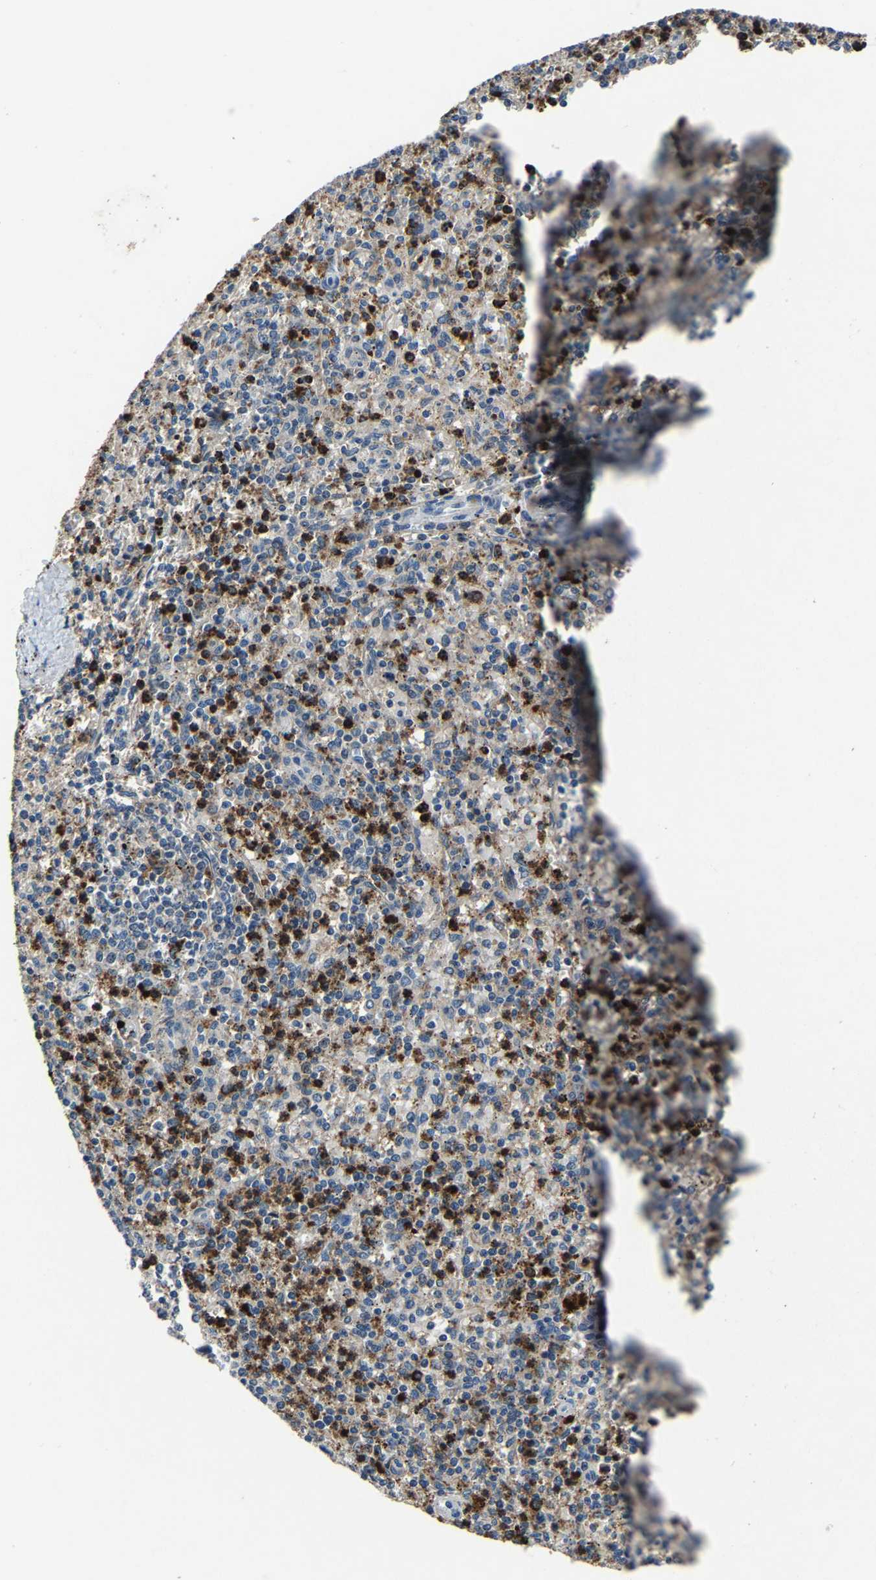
{"staining": {"intensity": "strong", "quantity": "25%-75%", "location": "cytoplasmic/membranous"}, "tissue": "spleen", "cell_type": "Cells in red pulp", "image_type": "normal", "snomed": [{"axis": "morphology", "description": "Normal tissue, NOS"}, {"axis": "topography", "description": "Spleen"}], "caption": "This image reveals IHC staining of normal human spleen, with high strong cytoplasmic/membranous expression in approximately 25%-75% of cells in red pulp.", "gene": "PCNX2", "patient": {"sex": "male", "age": 72}}